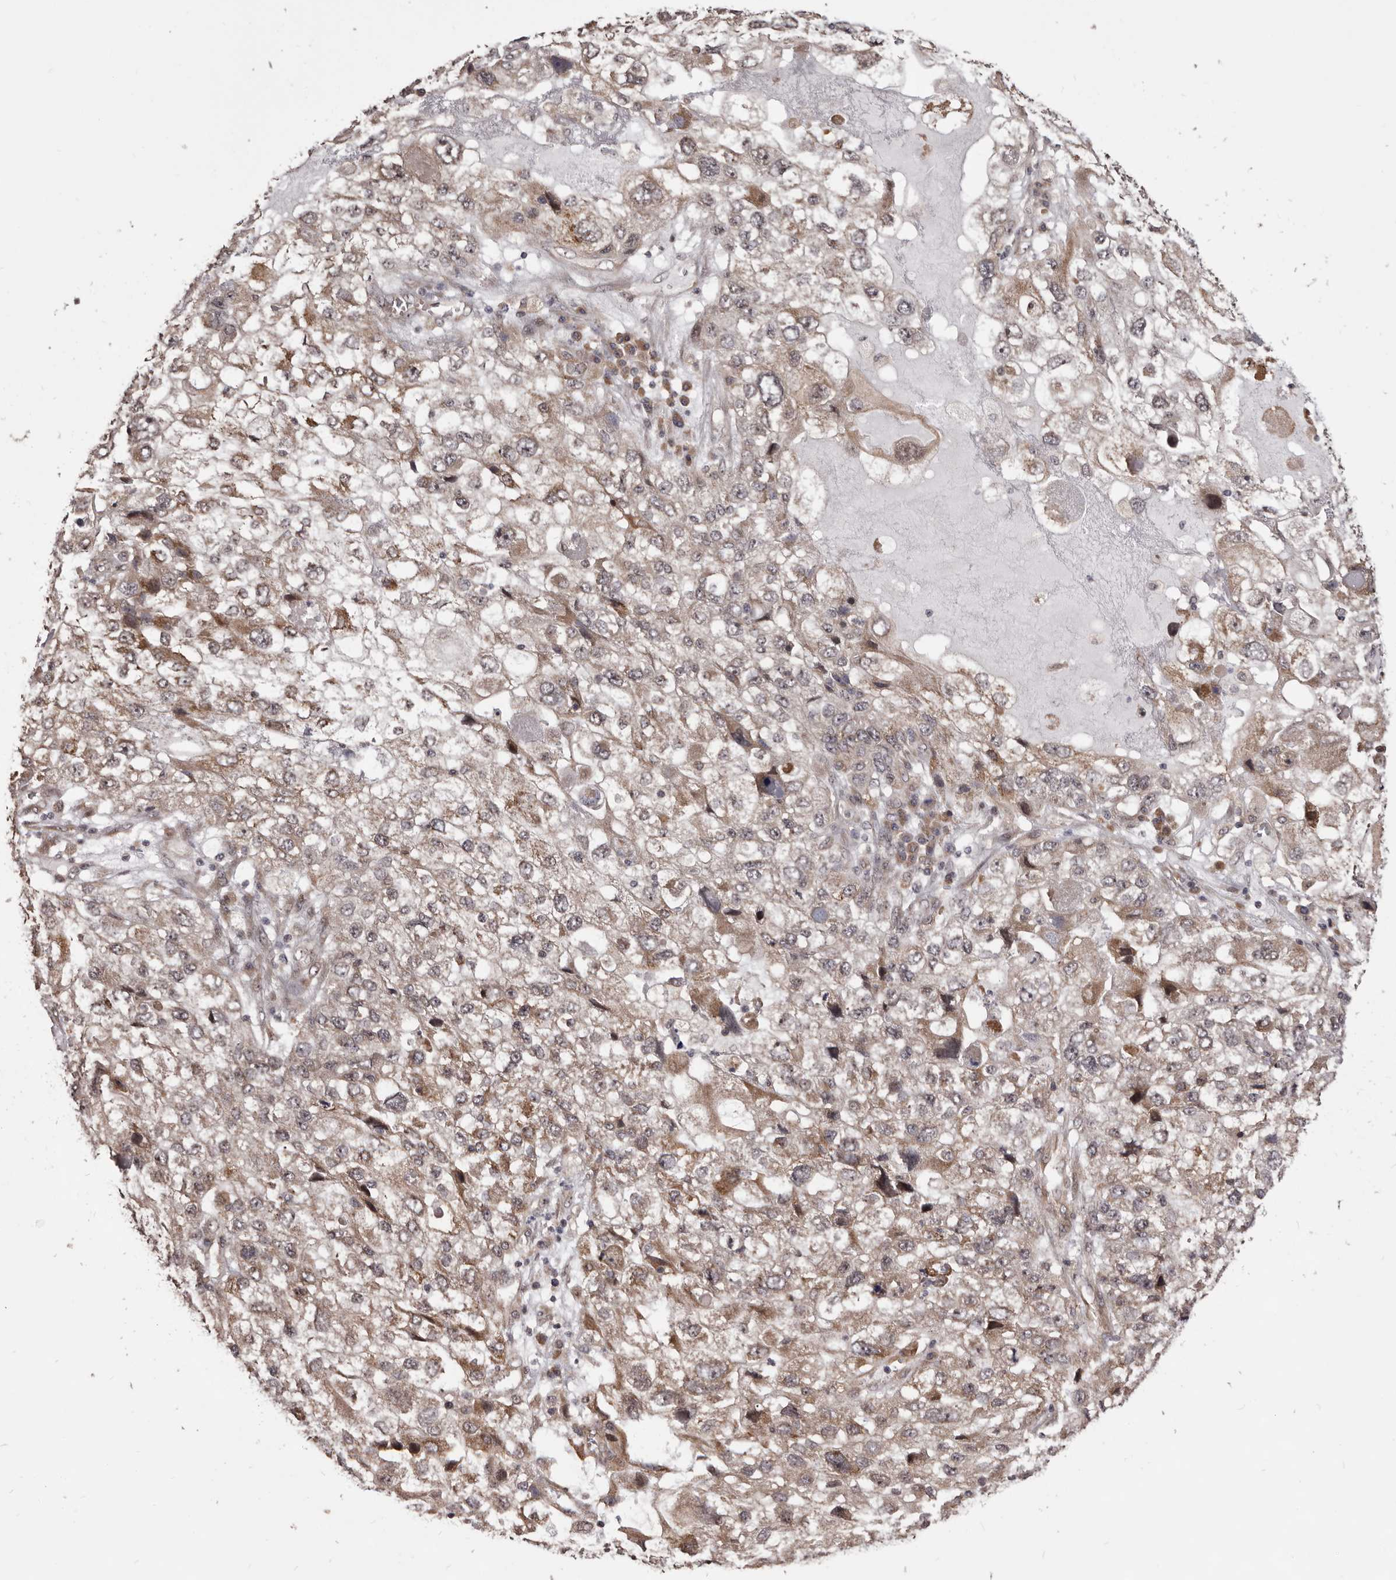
{"staining": {"intensity": "moderate", "quantity": "<25%", "location": "cytoplasmic/membranous"}, "tissue": "endometrial cancer", "cell_type": "Tumor cells", "image_type": "cancer", "snomed": [{"axis": "morphology", "description": "Adenocarcinoma, NOS"}, {"axis": "topography", "description": "Endometrium"}], "caption": "About <25% of tumor cells in endometrial cancer (adenocarcinoma) demonstrate moderate cytoplasmic/membranous protein positivity as visualized by brown immunohistochemical staining.", "gene": "NOL12", "patient": {"sex": "female", "age": 49}}